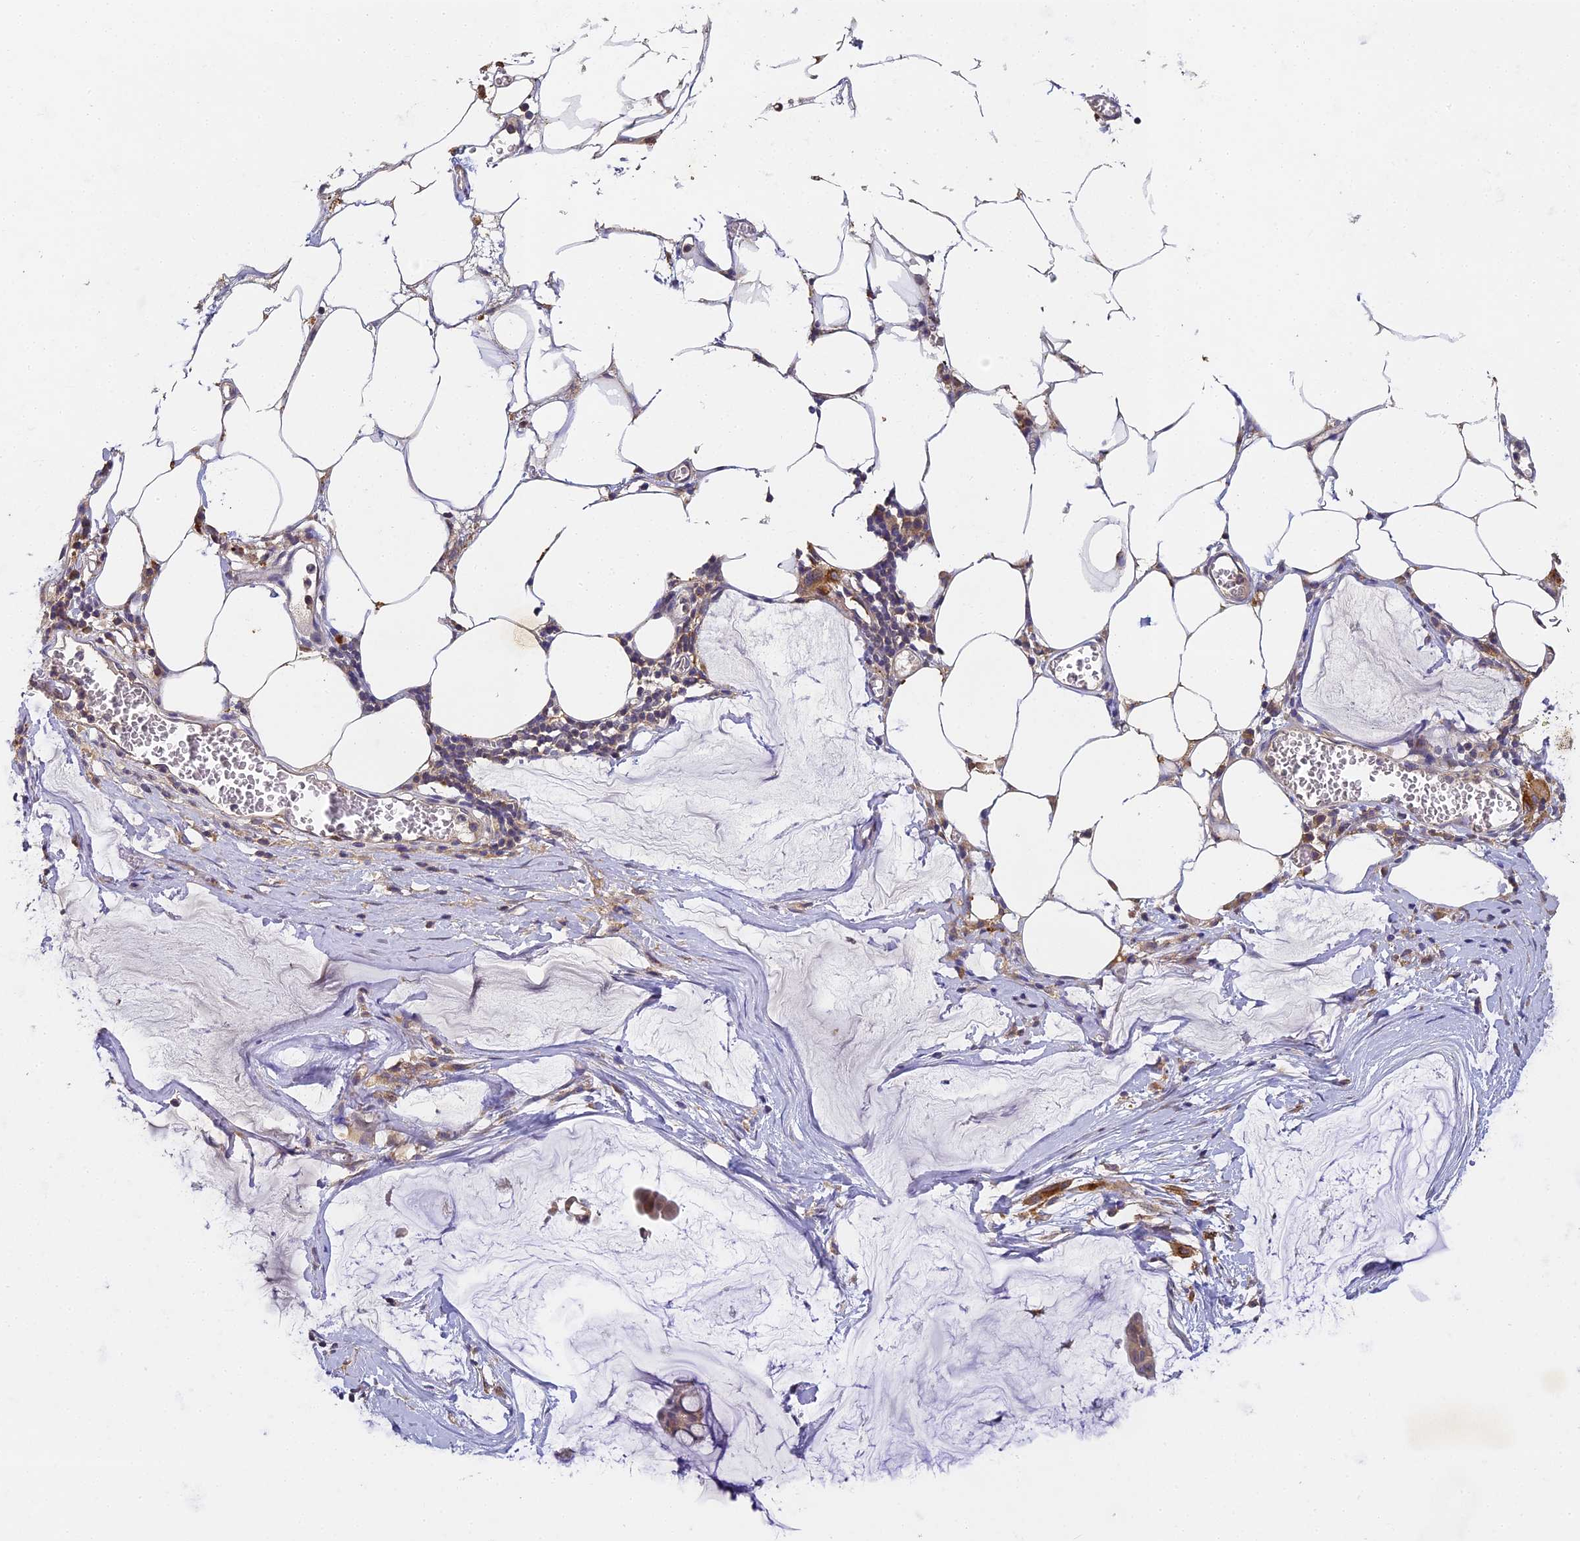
{"staining": {"intensity": "moderate", "quantity": ">75%", "location": "cytoplasmic/membranous"}, "tissue": "ovarian cancer", "cell_type": "Tumor cells", "image_type": "cancer", "snomed": [{"axis": "morphology", "description": "Cystadenocarcinoma, mucinous, NOS"}, {"axis": "topography", "description": "Ovary"}], "caption": "A brown stain shows moderate cytoplasmic/membranous positivity of a protein in mucinous cystadenocarcinoma (ovarian) tumor cells.", "gene": "YAE1", "patient": {"sex": "female", "age": 73}}